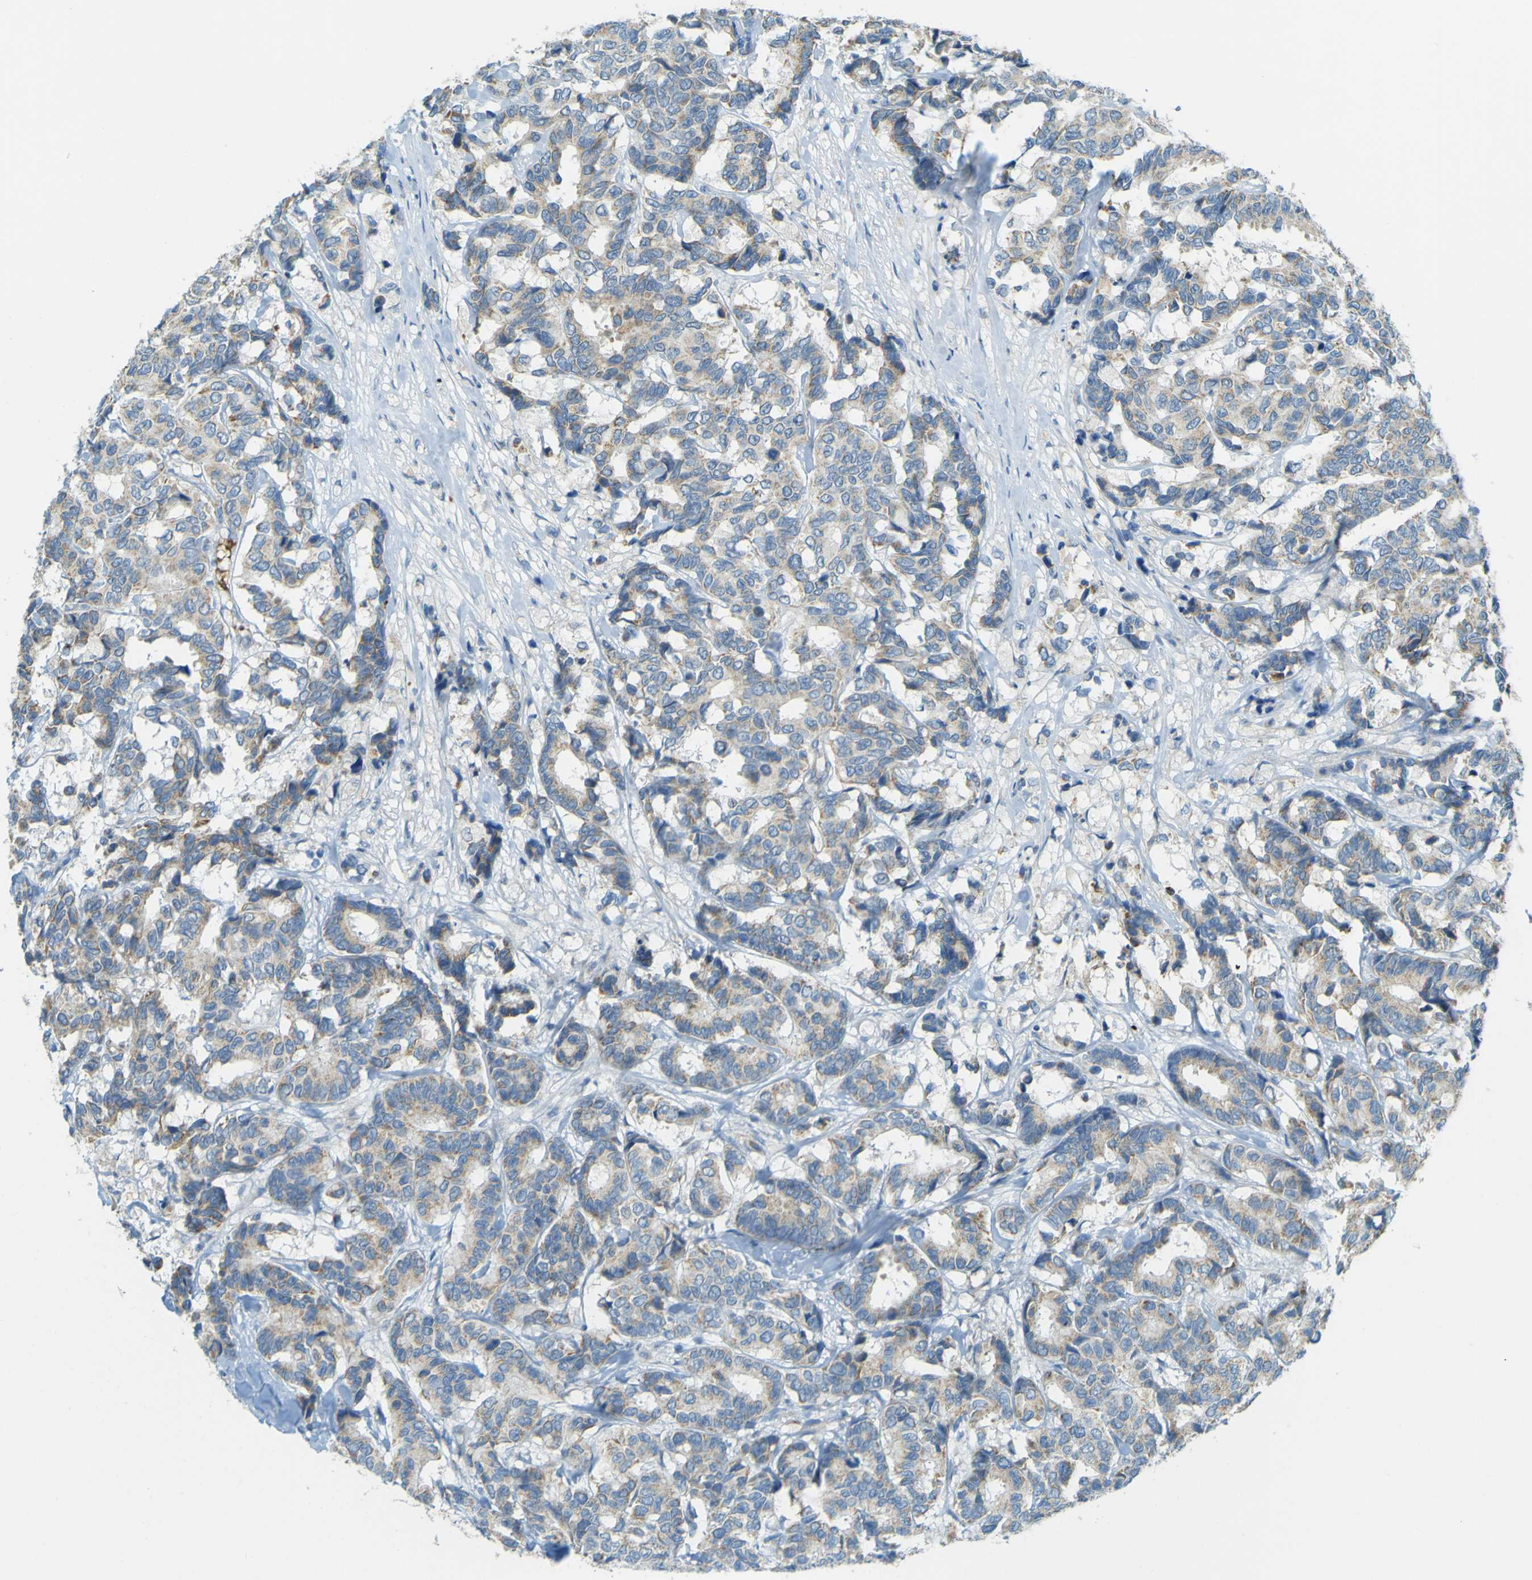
{"staining": {"intensity": "weak", "quantity": ">75%", "location": "cytoplasmic/membranous"}, "tissue": "breast cancer", "cell_type": "Tumor cells", "image_type": "cancer", "snomed": [{"axis": "morphology", "description": "Duct carcinoma"}, {"axis": "topography", "description": "Breast"}], "caption": "Tumor cells demonstrate low levels of weak cytoplasmic/membranous positivity in about >75% of cells in human breast intraductal carcinoma. The protein of interest is stained brown, and the nuclei are stained in blue (DAB IHC with brightfield microscopy, high magnification).", "gene": "FKTN", "patient": {"sex": "female", "age": 45}}